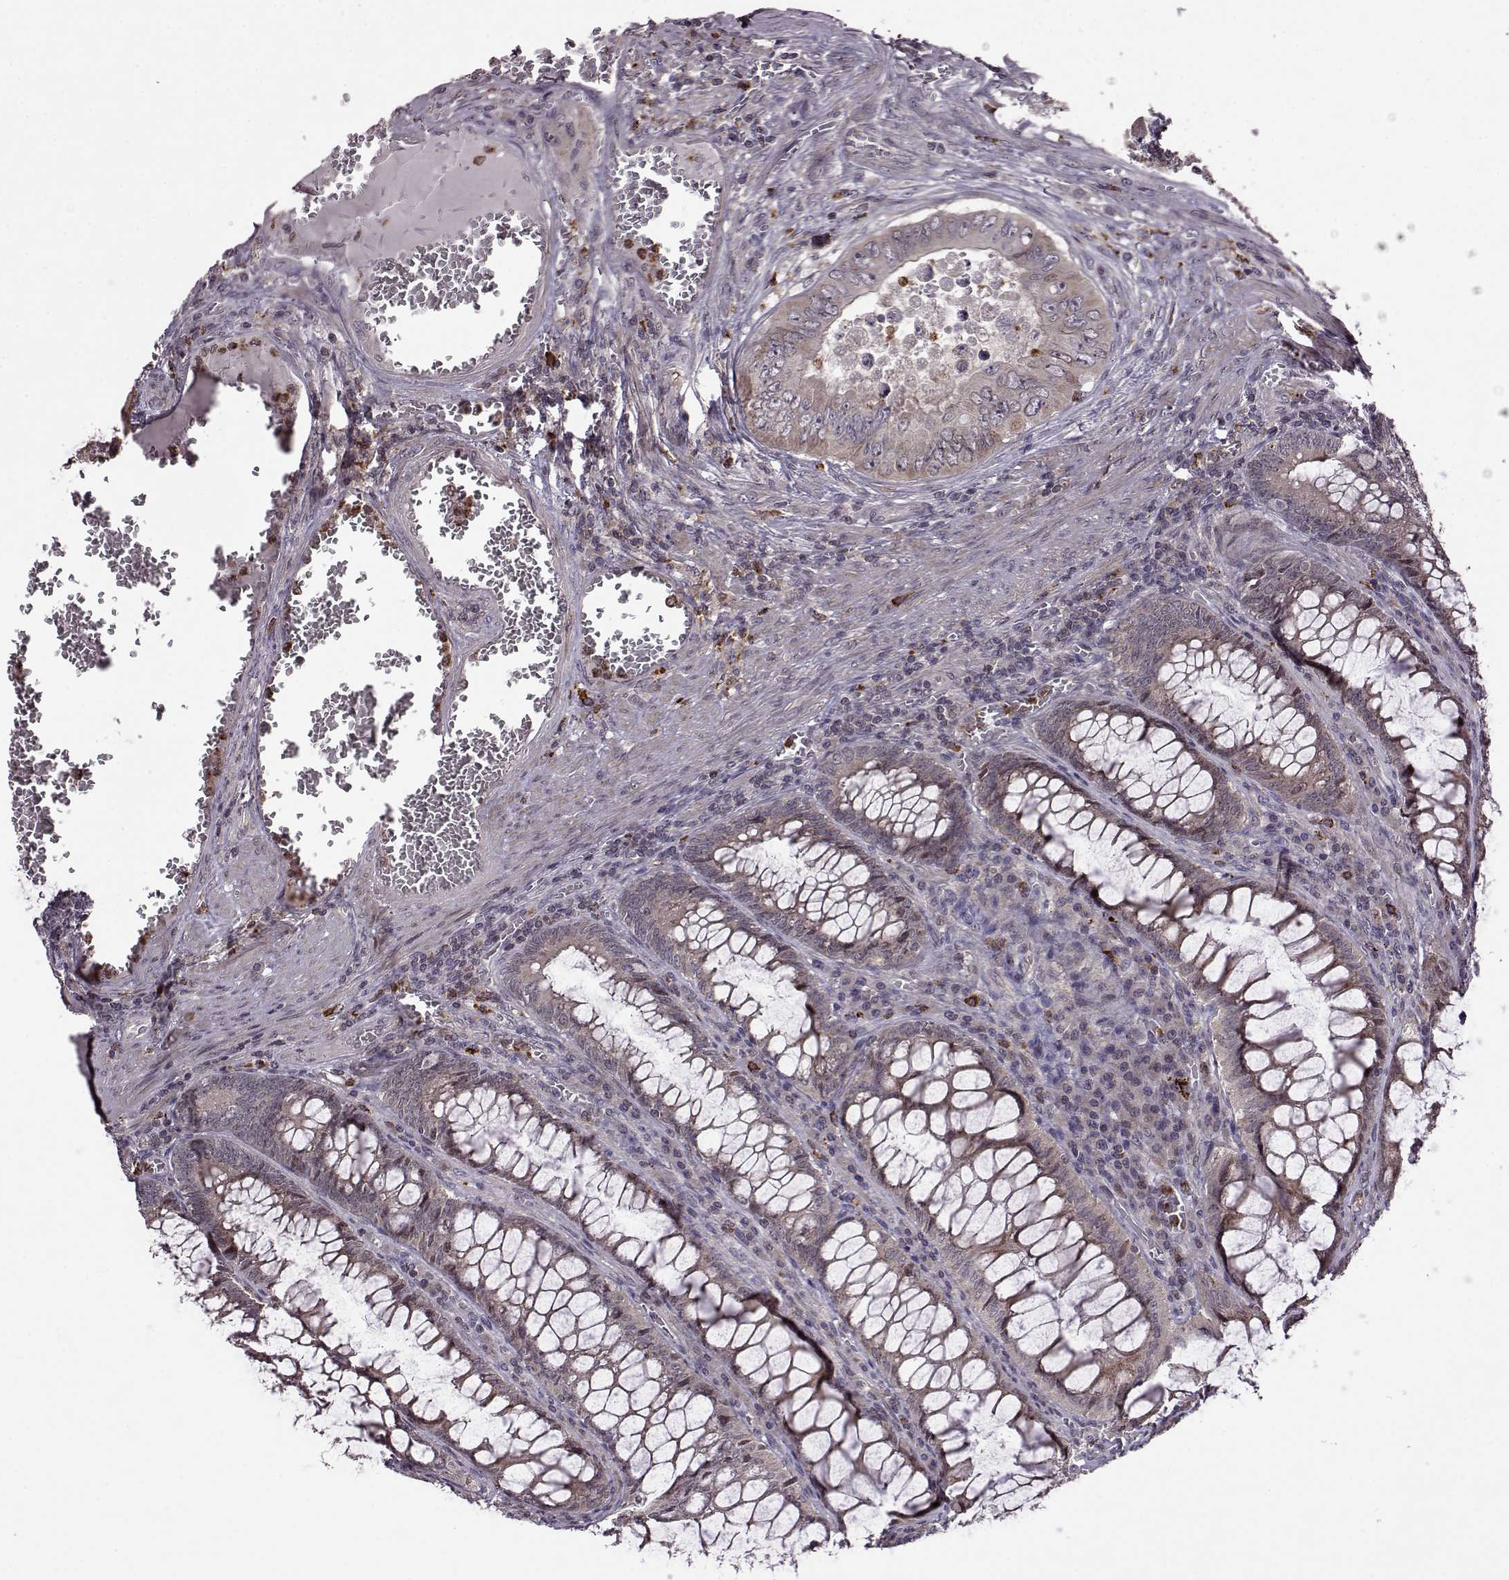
{"staining": {"intensity": "weak", "quantity": "25%-75%", "location": "cytoplasmic/membranous"}, "tissue": "colorectal cancer", "cell_type": "Tumor cells", "image_type": "cancer", "snomed": [{"axis": "morphology", "description": "Adenocarcinoma, NOS"}, {"axis": "topography", "description": "Colon"}], "caption": "There is low levels of weak cytoplasmic/membranous positivity in tumor cells of colorectal cancer (adenocarcinoma), as demonstrated by immunohistochemical staining (brown color).", "gene": "TRMU", "patient": {"sex": "female", "age": 84}}